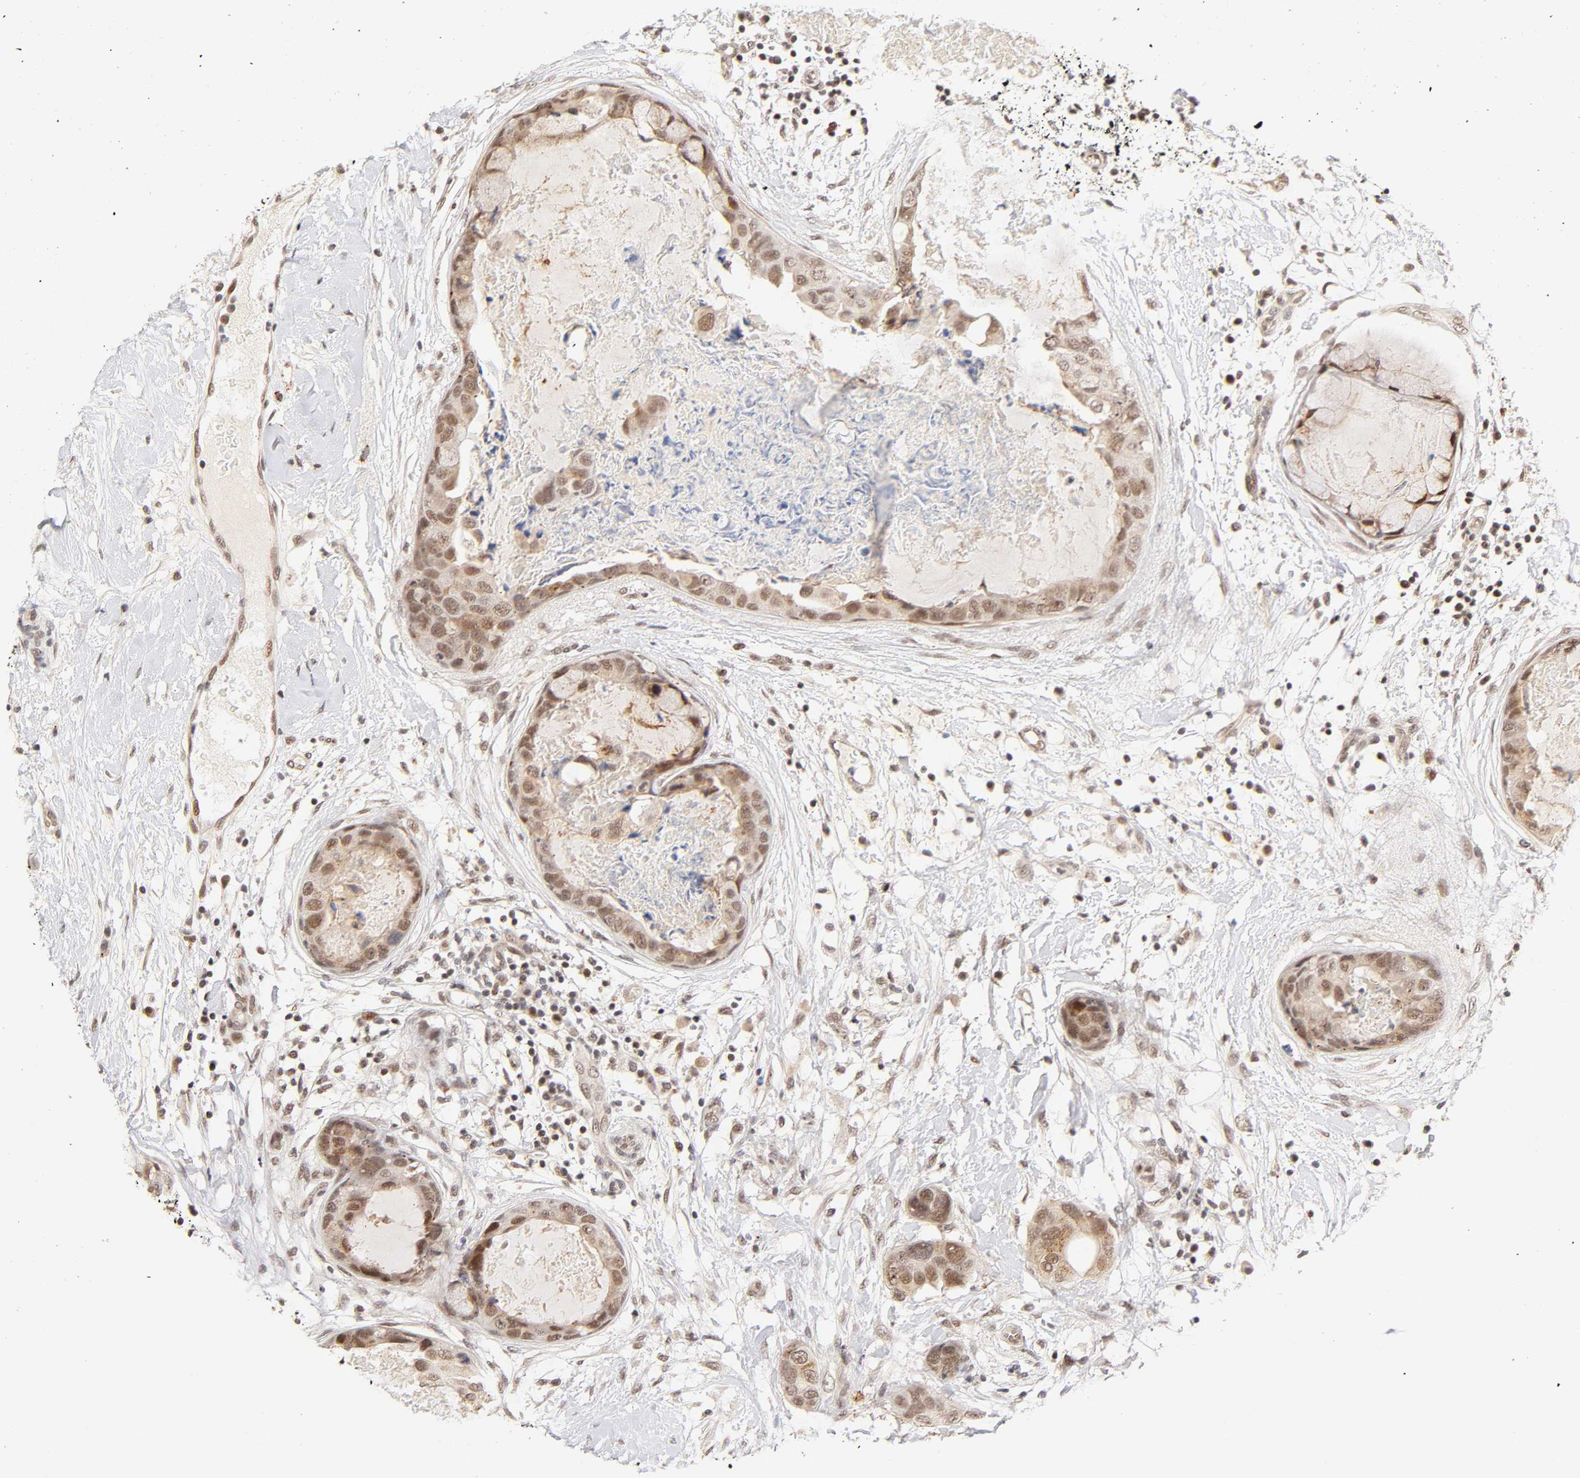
{"staining": {"intensity": "weak", "quantity": ">75%", "location": "cytoplasmic/membranous,nuclear"}, "tissue": "breast cancer", "cell_type": "Tumor cells", "image_type": "cancer", "snomed": [{"axis": "morphology", "description": "Duct carcinoma"}, {"axis": "topography", "description": "Breast"}], "caption": "The photomicrograph displays a brown stain indicating the presence of a protein in the cytoplasmic/membranous and nuclear of tumor cells in invasive ductal carcinoma (breast).", "gene": "TAF10", "patient": {"sex": "female", "age": 40}}